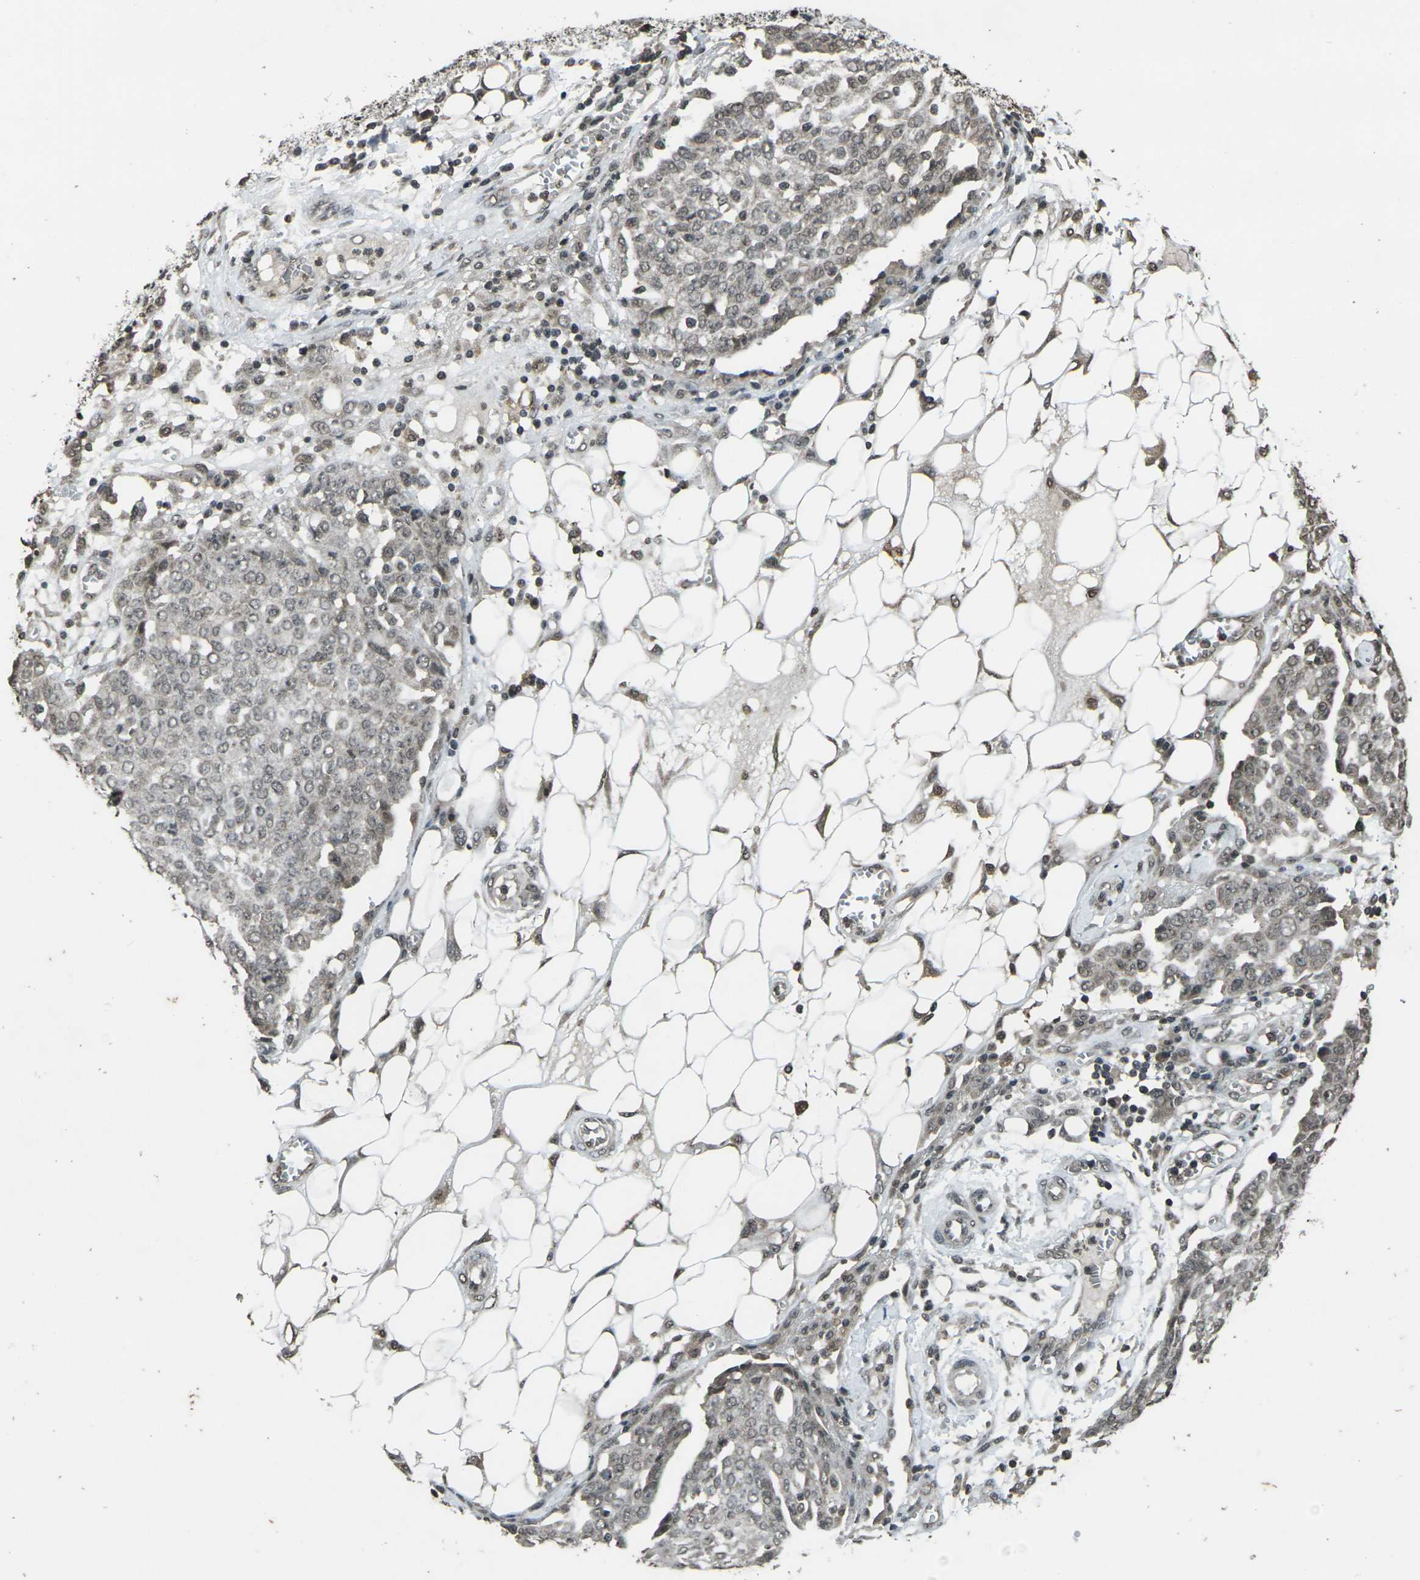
{"staining": {"intensity": "weak", "quantity": "25%-75%", "location": "cytoplasmic/membranous,nuclear"}, "tissue": "ovarian cancer", "cell_type": "Tumor cells", "image_type": "cancer", "snomed": [{"axis": "morphology", "description": "Cystadenocarcinoma, serous, NOS"}, {"axis": "topography", "description": "Soft tissue"}, {"axis": "topography", "description": "Ovary"}], "caption": "Serous cystadenocarcinoma (ovarian) tissue shows weak cytoplasmic/membranous and nuclear staining in about 25%-75% of tumor cells", "gene": "PRPF8", "patient": {"sex": "female", "age": 57}}